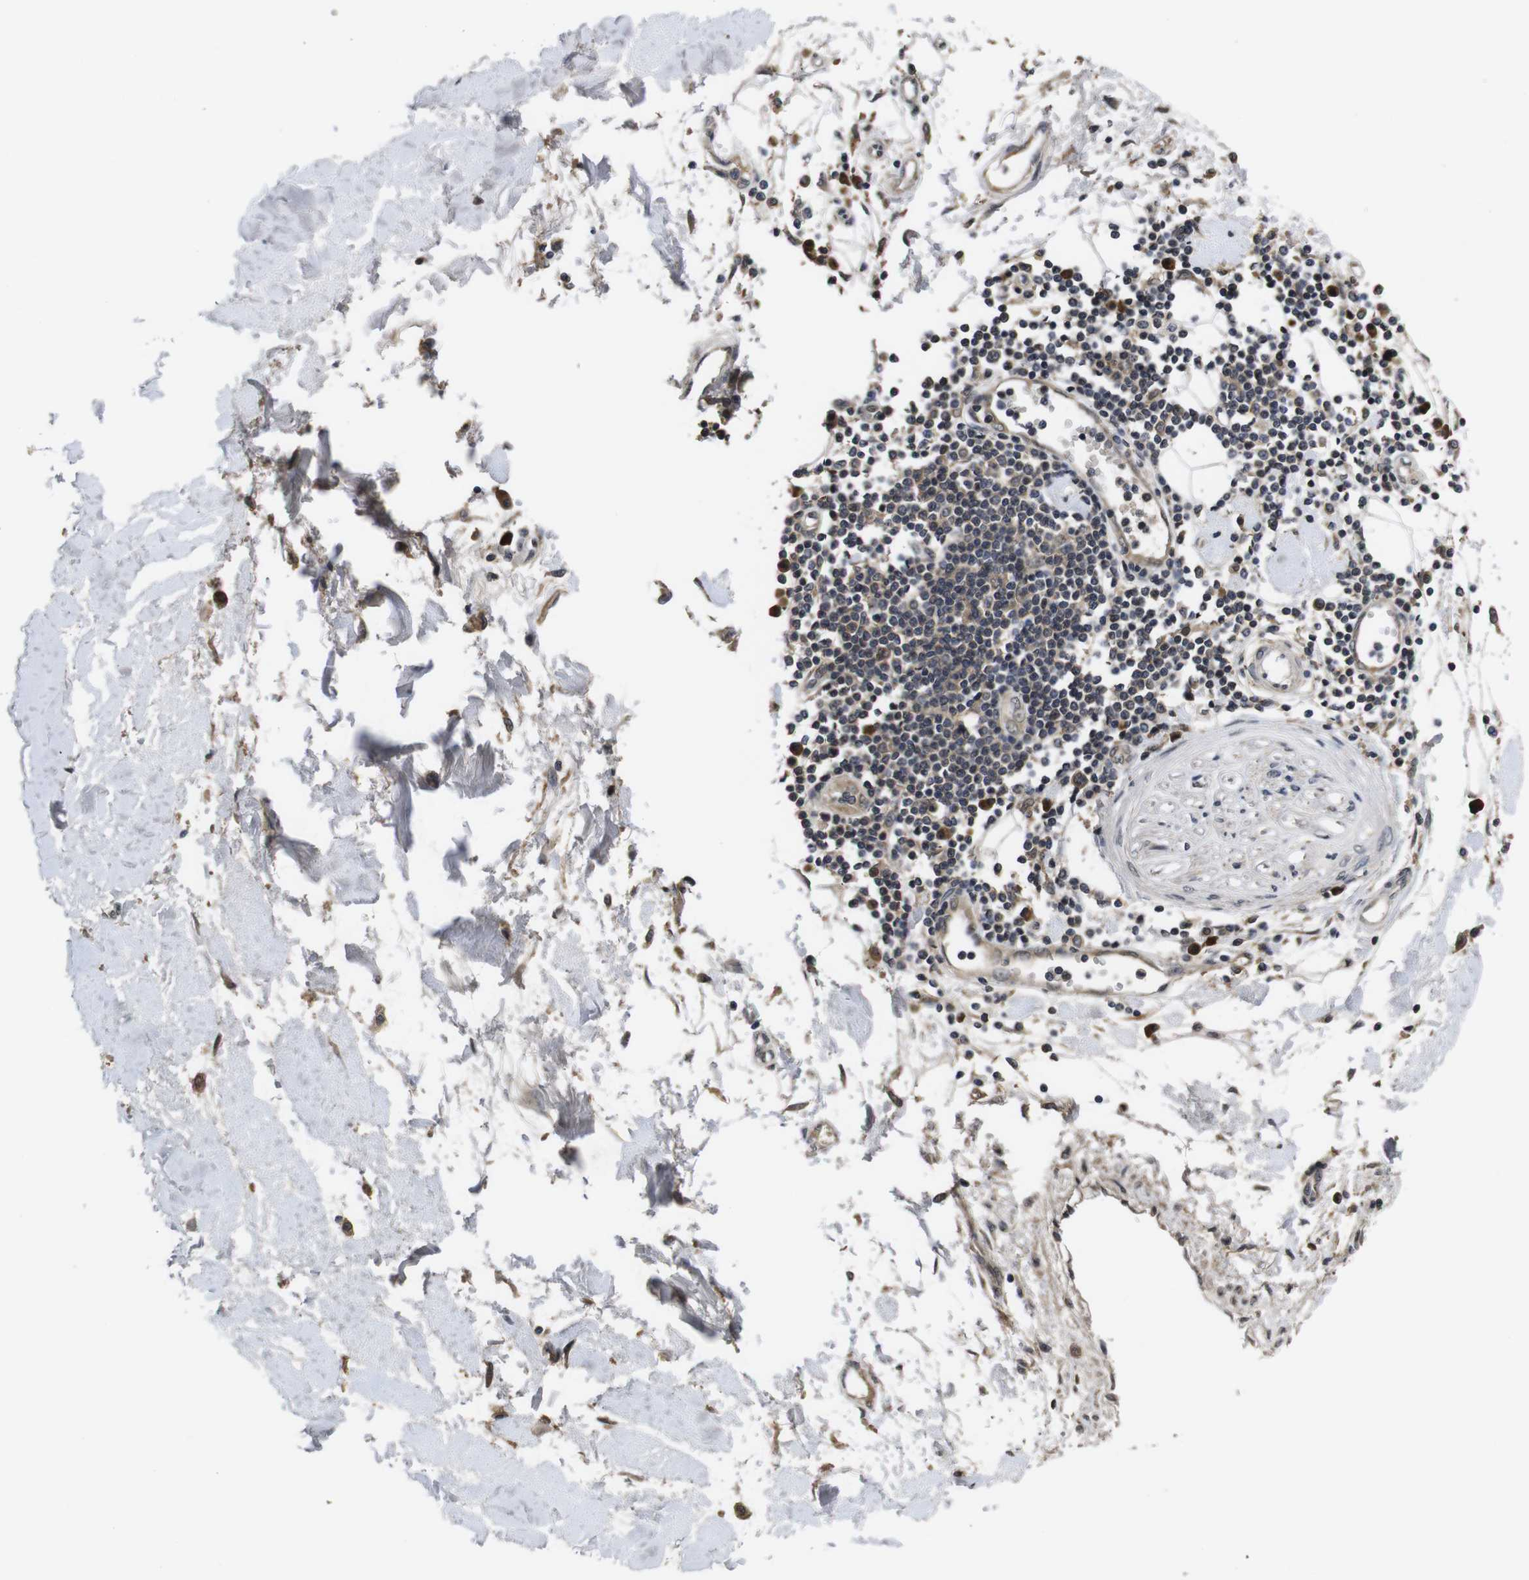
{"staining": {"intensity": "weak", "quantity": "25%-75%", "location": "cytoplasmic/membranous"}, "tissue": "adipose tissue", "cell_type": "Adipocytes", "image_type": "normal", "snomed": [{"axis": "morphology", "description": "Squamous cell carcinoma, NOS"}, {"axis": "topography", "description": "Skin"}], "caption": "About 25%-75% of adipocytes in unremarkable adipose tissue reveal weak cytoplasmic/membranous protein positivity as visualized by brown immunohistochemical staining.", "gene": "ZBTB46", "patient": {"sex": "male", "age": 83}}